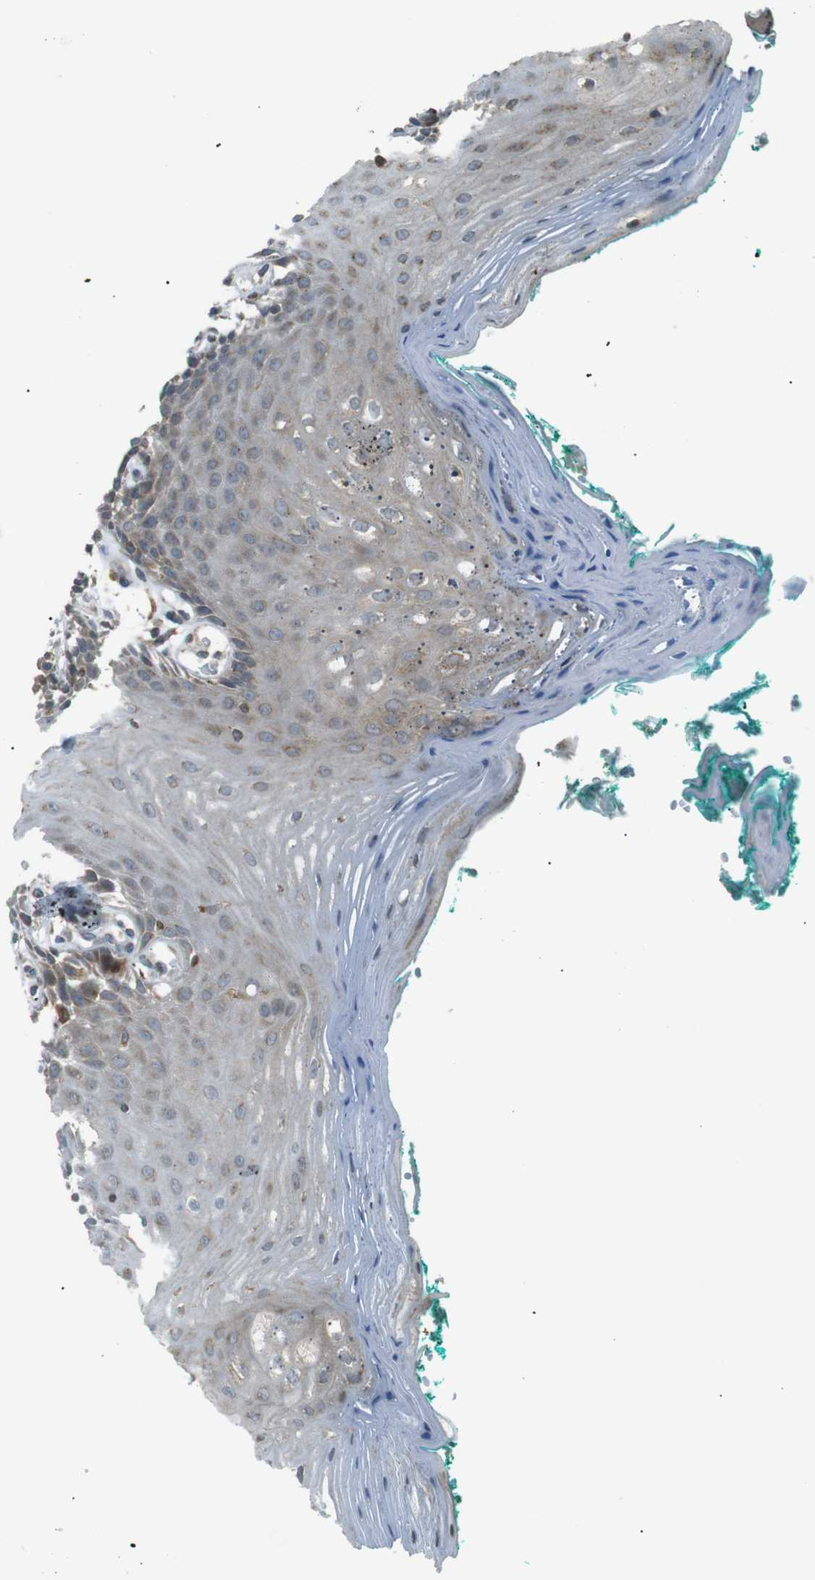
{"staining": {"intensity": "moderate", "quantity": ">75%", "location": "cytoplasmic/membranous"}, "tissue": "oral mucosa", "cell_type": "Squamous epithelial cells", "image_type": "normal", "snomed": [{"axis": "morphology", "description": "Normal tissue, NOS"}, {"axis": "topography", "description": "Skeletal muscle"}, {"axis": "topography", "description": "Oral tissue"}, {"axis": "topography", "description": "Peripheral nerve tissue"}], "caption": "Oral mucosa was stained to show a protein in brown. There is medium levels of moderate cytoplasmic/membranous expression in about >75% of squamous epithelial cells.", "gene": "TMED4", "patient": {"sex": "female", "age": 84}}